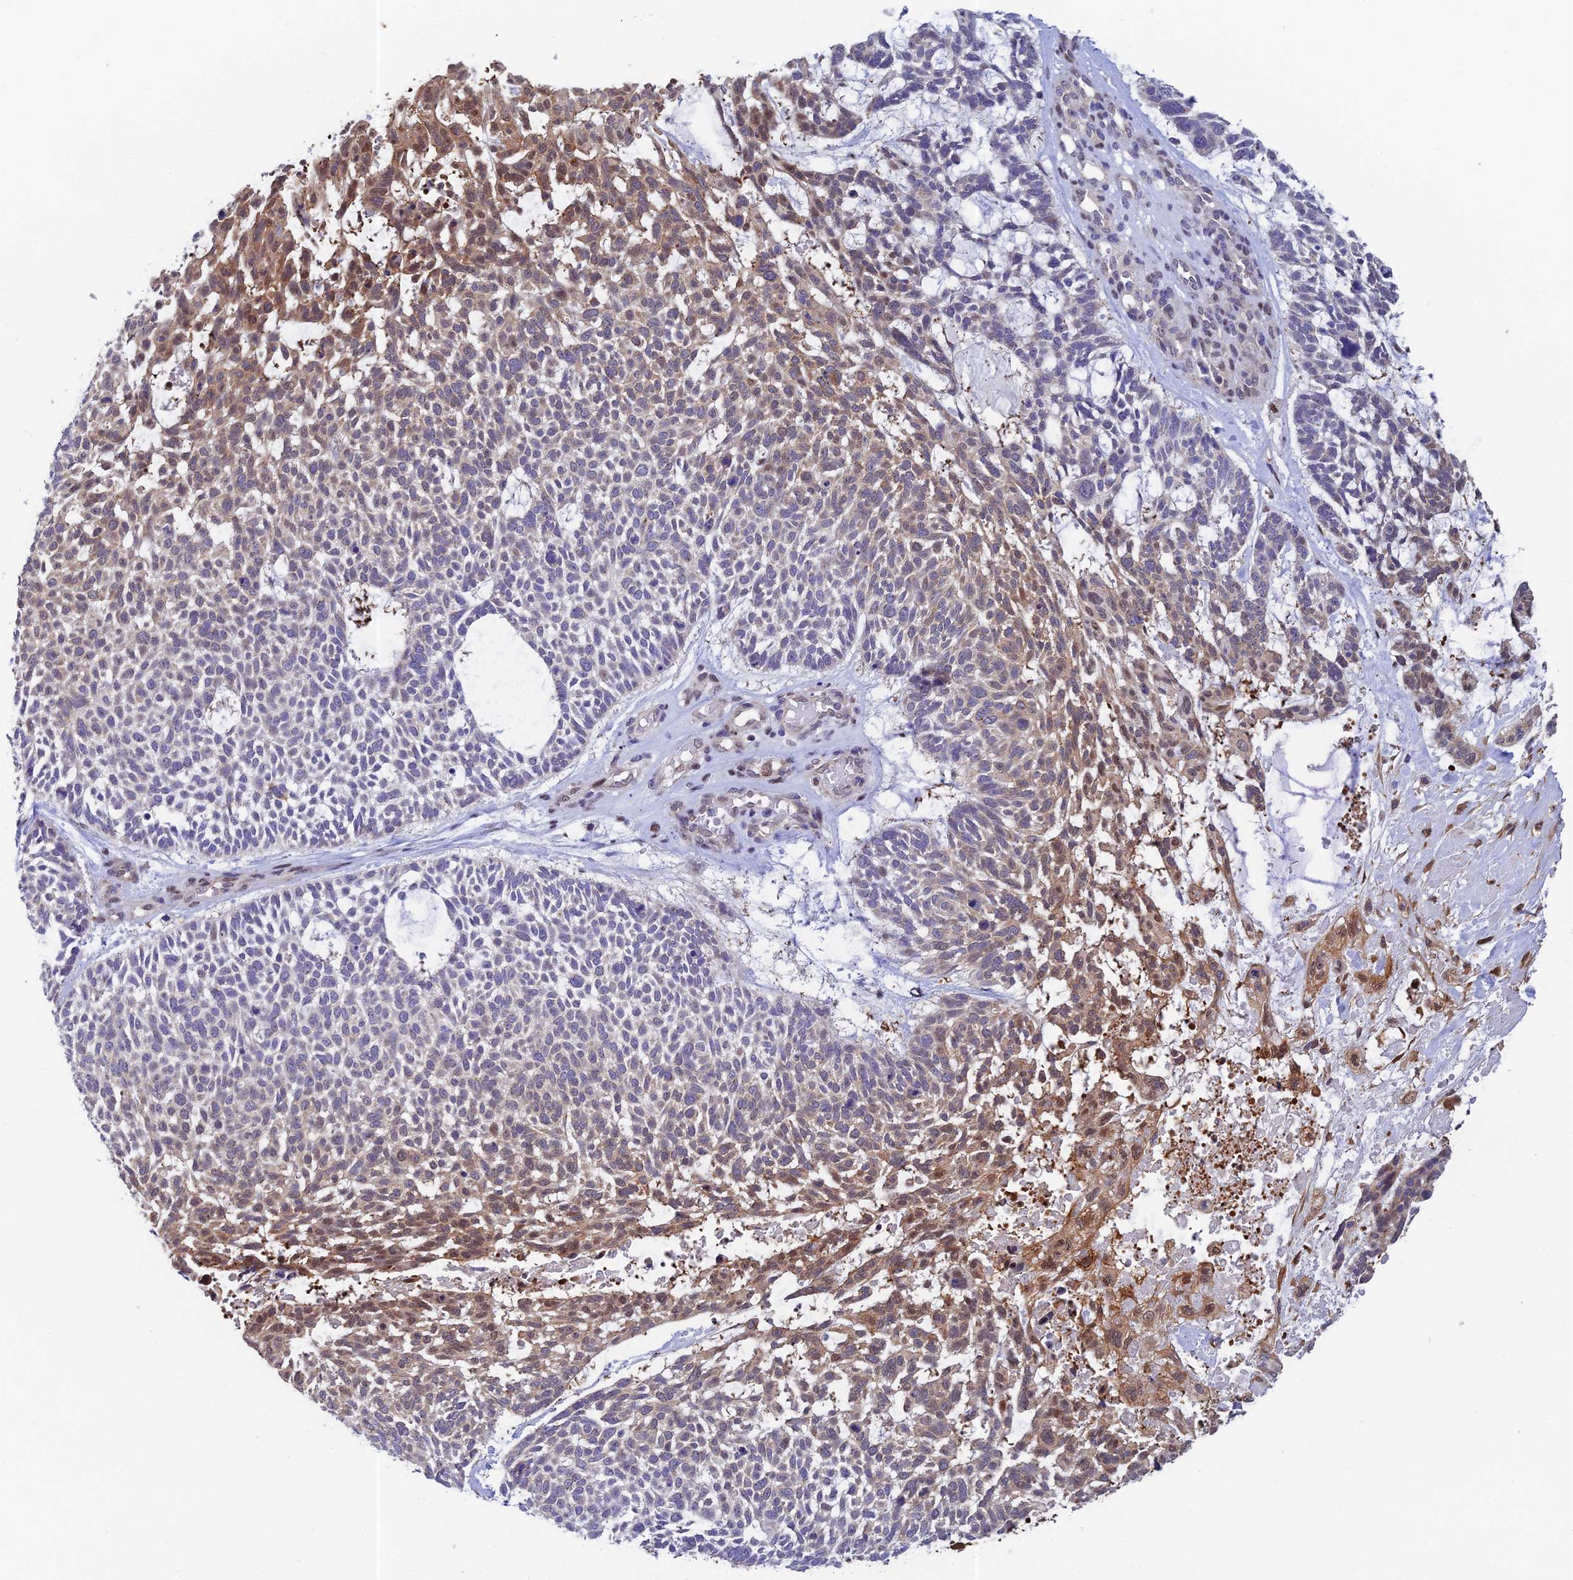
{"staining": {"intensity": "moderate", "quantity": "25%-75%", "location": "cytoplasmic/membranous,nuclear"}, "tissue": "skin cancer", "cell_type": "Tumor cells", "image_type": "cancer", "snomed": [{"axis": "morphology", "description": "Basal cell carcinoma"}, {"axis": "topography", "description": "Skin"}], "caption": "An image of human basal cell carcinoma (skin) stained for a protein shows moderate cytoplasmic/membranous and nuclear brown staining in tumor cells.", "gene": "MRPL17", "patient": {"sex": "male", "age": 88}}